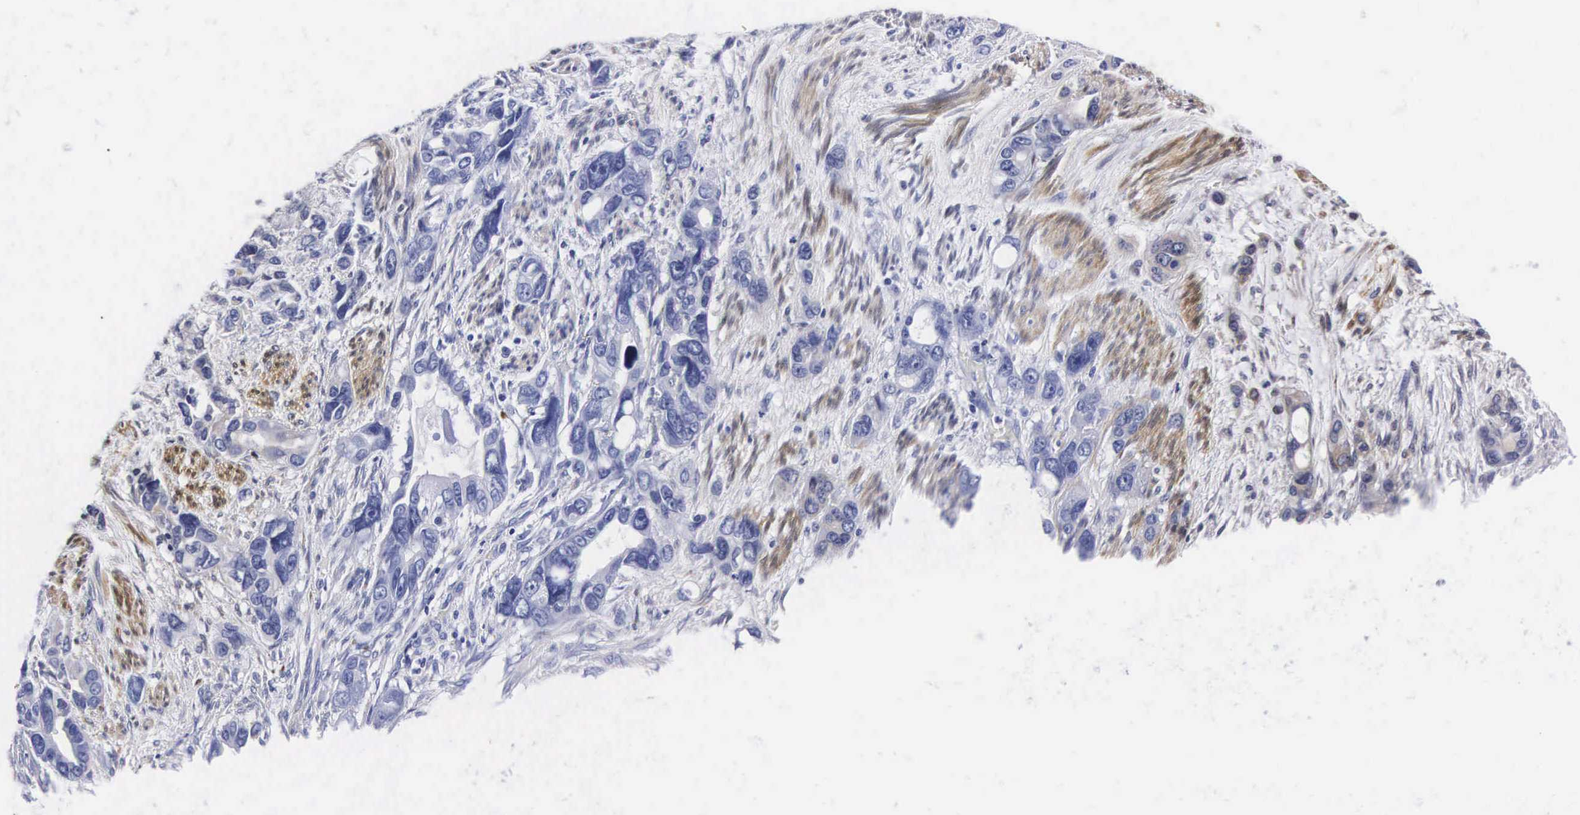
{"staining": {"intensity": "negative", "quantity": "none", "location": "none"}, "tissue": "stomach cancer", "cell_type": "Tumor cells", "image_type": "cancer", "snomed": [{"axis": "morphology", "description": "Adenocarcinoma, NOS"}, {"axis": "topography", "description": "Stomach, upper"}], "caption": "Immunohistochemical staining of human stomach cancer exhibits no significant positivity in tumor cells.", "gene": "ENO2", "patient": {"sex": "male", "age": 47}}